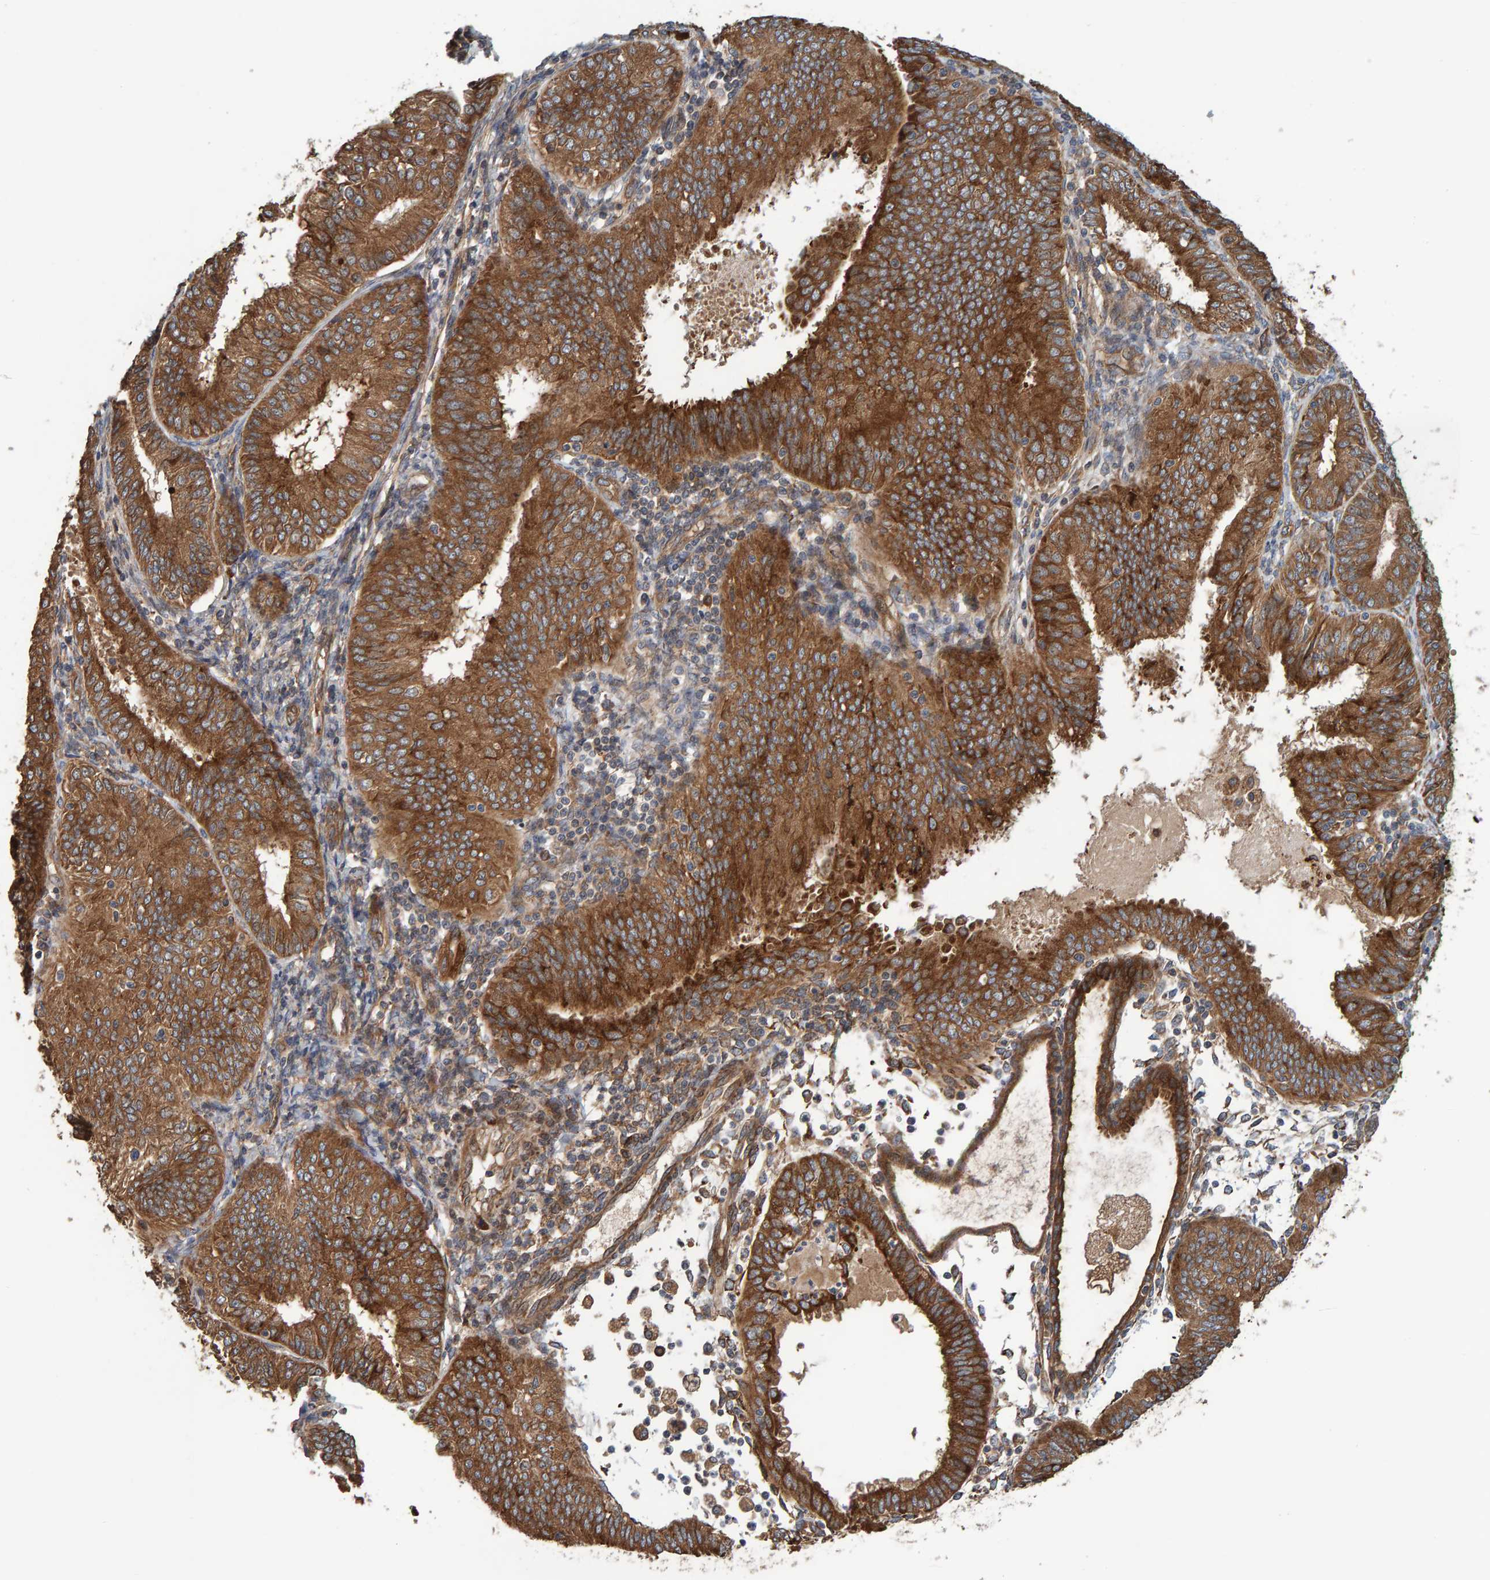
{"staining": {"intensity": "strong", "quantity": ">75%", "location": "cytoplasmic/membranous"}, "tissue": "endometrial cancer", "cell_type": "Tumor cells", "image_type": "cancer", "snomed": [{"axis": "morphology", "description": "Adenocarcinoma, NOS"}, {"axis": "topography", "description": "Endometrium"}], "caption": "DAB (3,3'-diaminobenzidine) immunohistochemical staining of human adenocarcinoma (endometrial) reveals strong cytoplasmic/membranous protein positivity in about >75% of tumor cells.", "gene": "BAIAP2", "patient": {"sex": "female", "age": 58}}